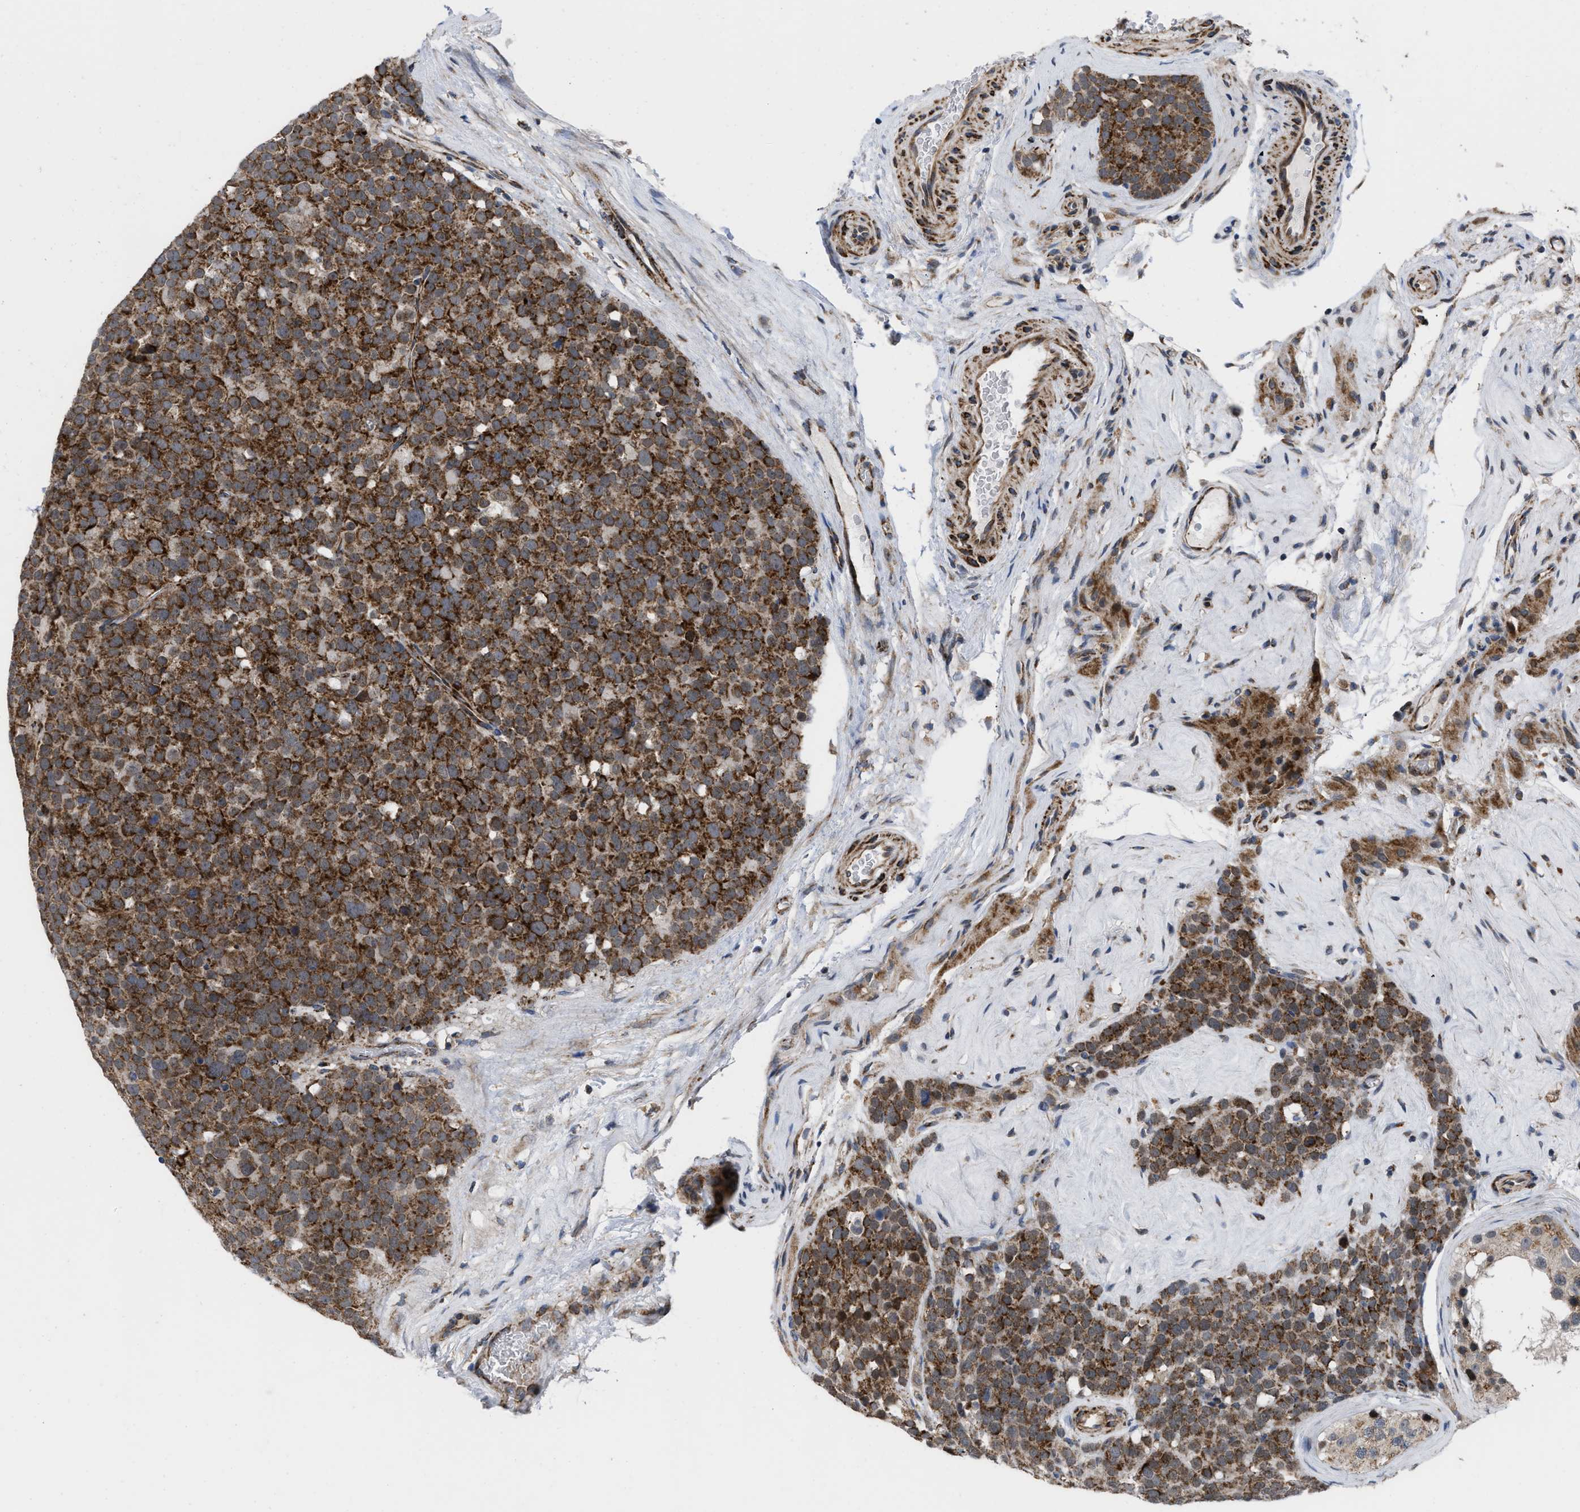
{"staining": {"intensity": "strong", "quantity": ">75%", "location": "cytoplasmic/membranous"}, "tissue": "testis cancer", "cell_type": "Tumor cells", "image_type": "cancer", "snomed": [{"axis": "morphology", "description": "Seminoma, NOS"}, {"axis": "topography", "description": "Testis"}], "caption": "This micrograph shows testis cancer stained with immunohistochemistry to label a protein in brown. The cytoplasmic/membranous of tumor cells show strong positivity for the protein. Nuclei are counter-stained blue.", "gene": "AKAP1", "patient": {"sex": "male", "age": 71}}